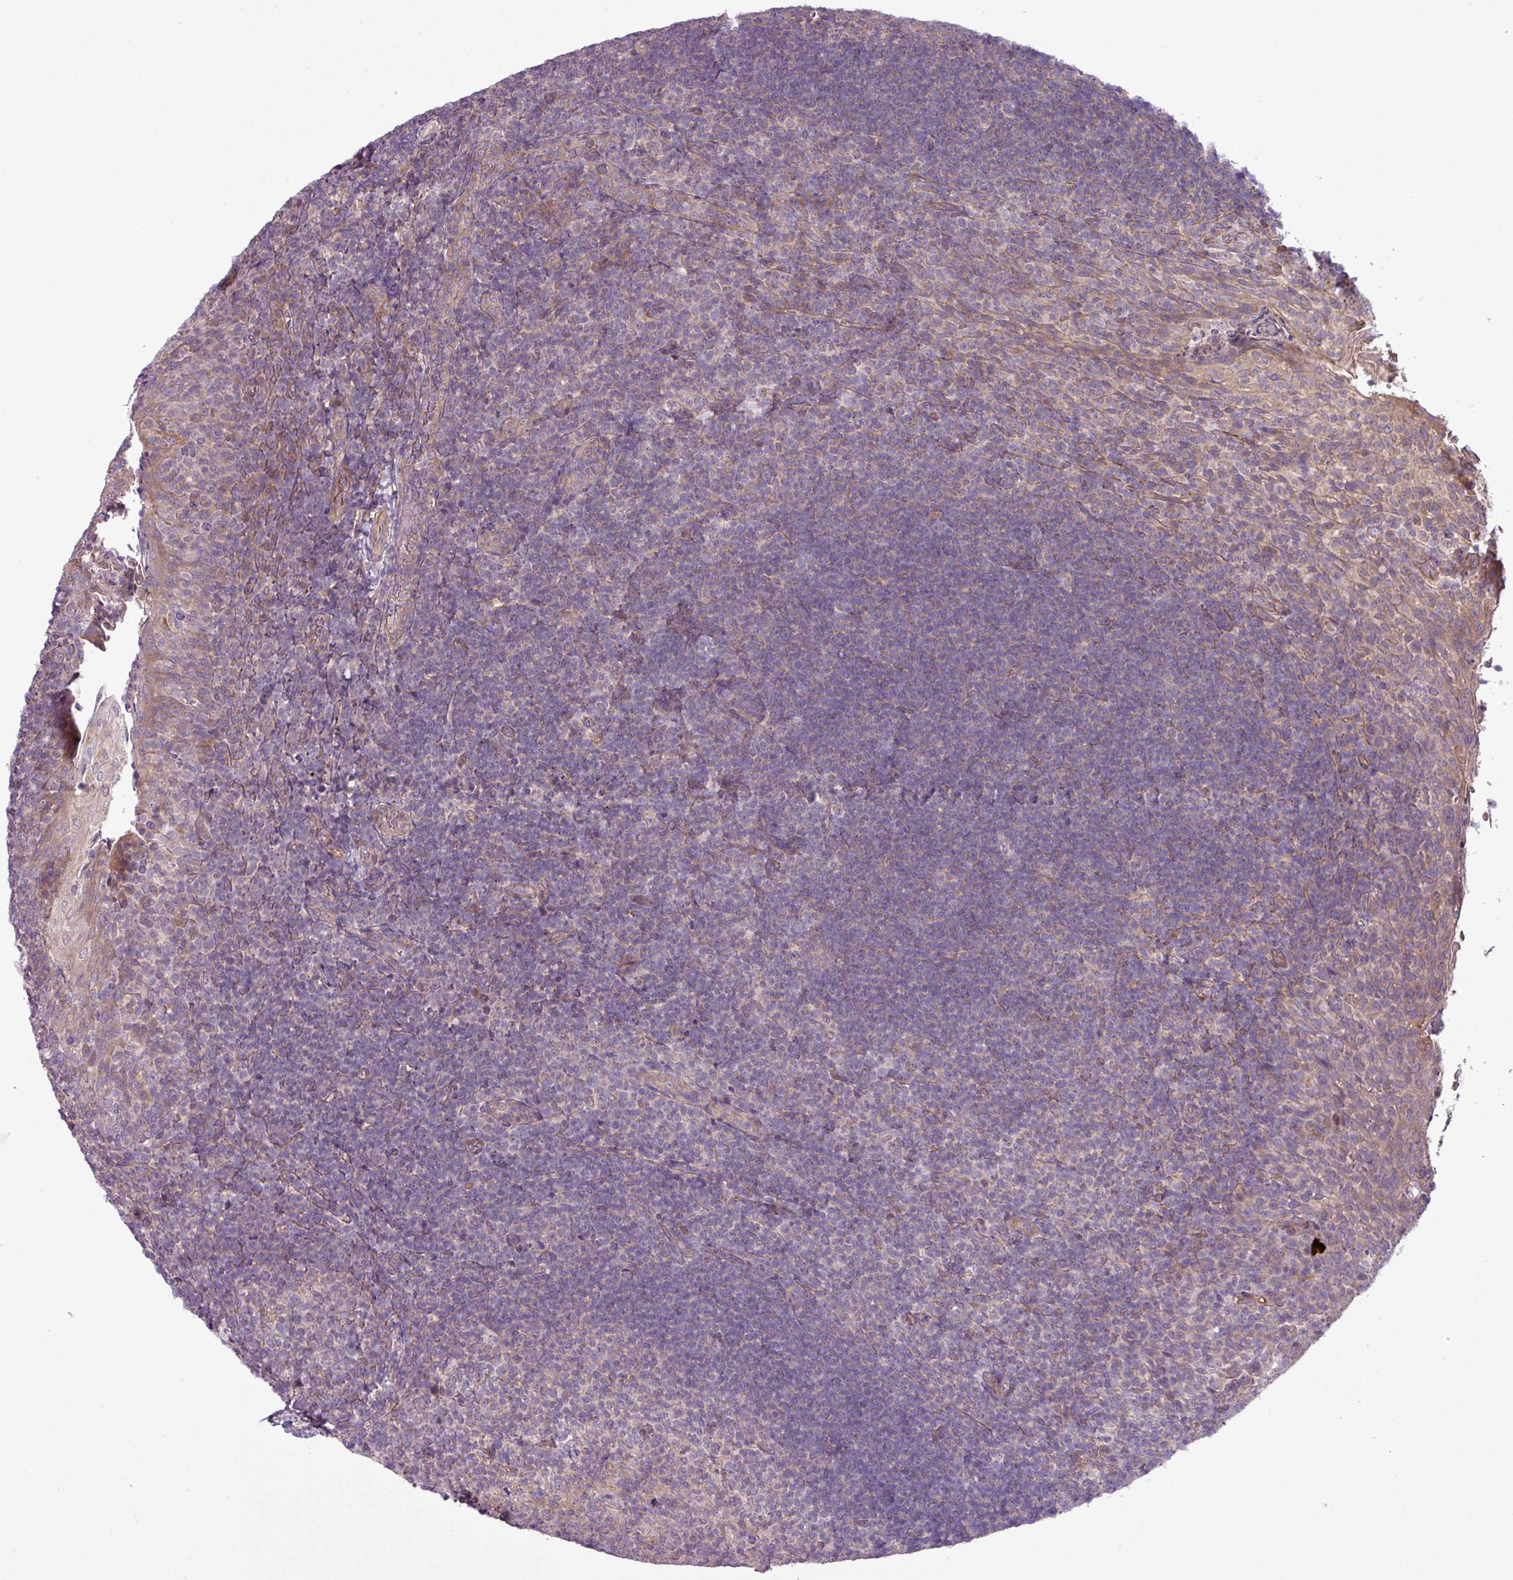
{"staining": {"intensity": "weak", "quantity": "<25%", "location": "cytoplasmic/membranous"}, "tissue": "tonsil", "cell_type": "Germinal center cells", "image_type": "normal", "snomed": [{"axis": "morphology", "description": "Normal tissue, NOS"}, {"axis": "topography", "description": "Tonsil"}], "caption": "Germinal center cells are negative for protein expression in unremarkable human tonsil. (Stains: DAB (3,3'-diaminobenzidine) immunohistochemistry (IHC) with hematoxylin counter stain, Microscopy: brightfield microscopy at high magnification).", "gene": "XIAP", "patient": {"sex": "female", "age": 10}}